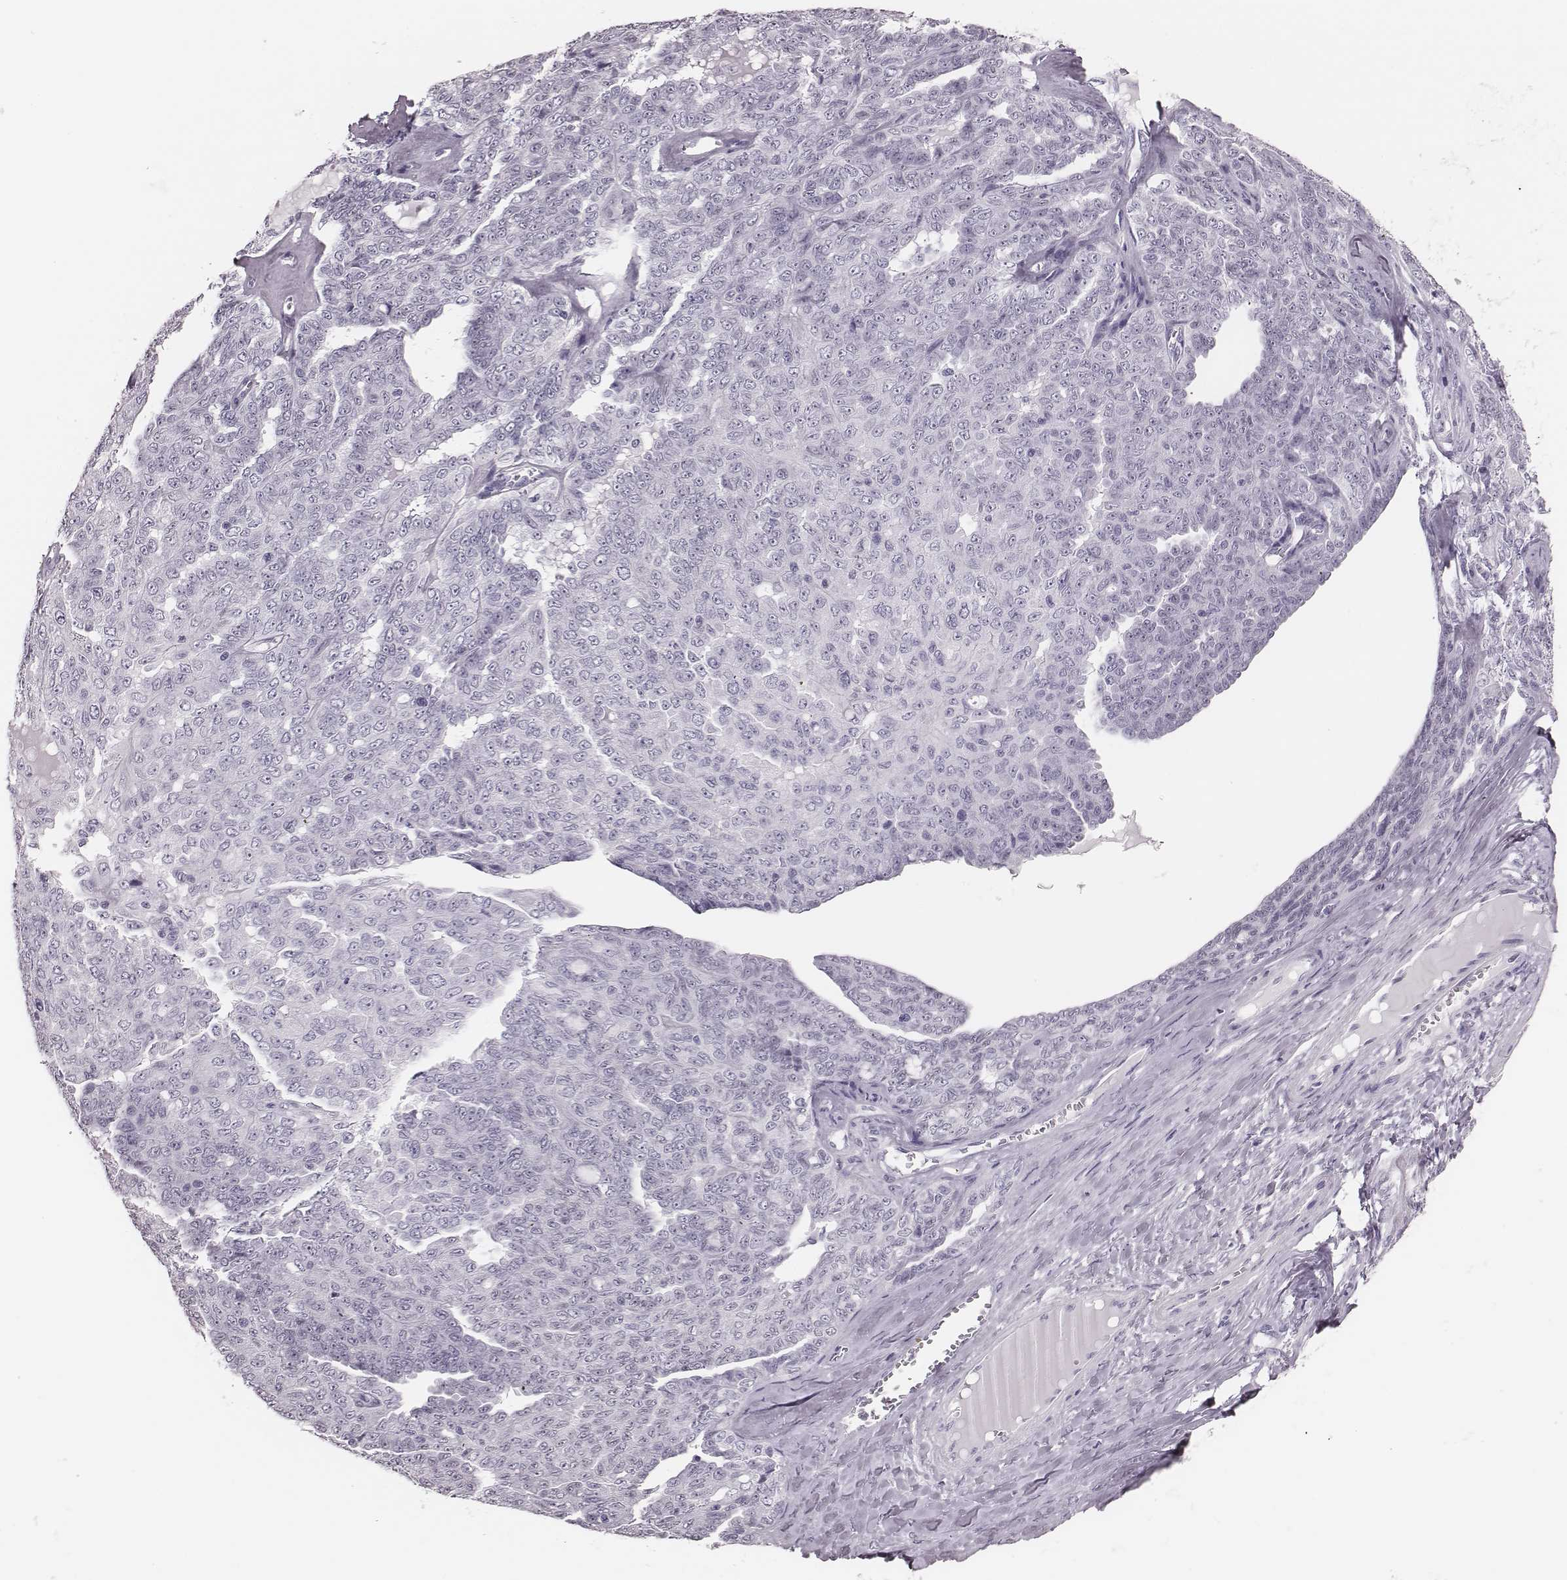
{"staining": {"intensity": "negative", "quantity": "none", "location": "none"}, "tissue": "ovarian cancer", "cell_type": "Tumor cells", "image_type": "cancer", "snomed": [{"axis": "morphology", "description": "Cystadenocarcinoma, serous, NOS"}, {"axis": "topography", "description": "Ovary"}], "caption": "DAB immunohistochemical staining of human serous cystadenocarcinoma (ovarian) demonstrates no significant staining in tumor cells.", "gene": "H1-6", "patient": {"sex": "female", "age": 71}}